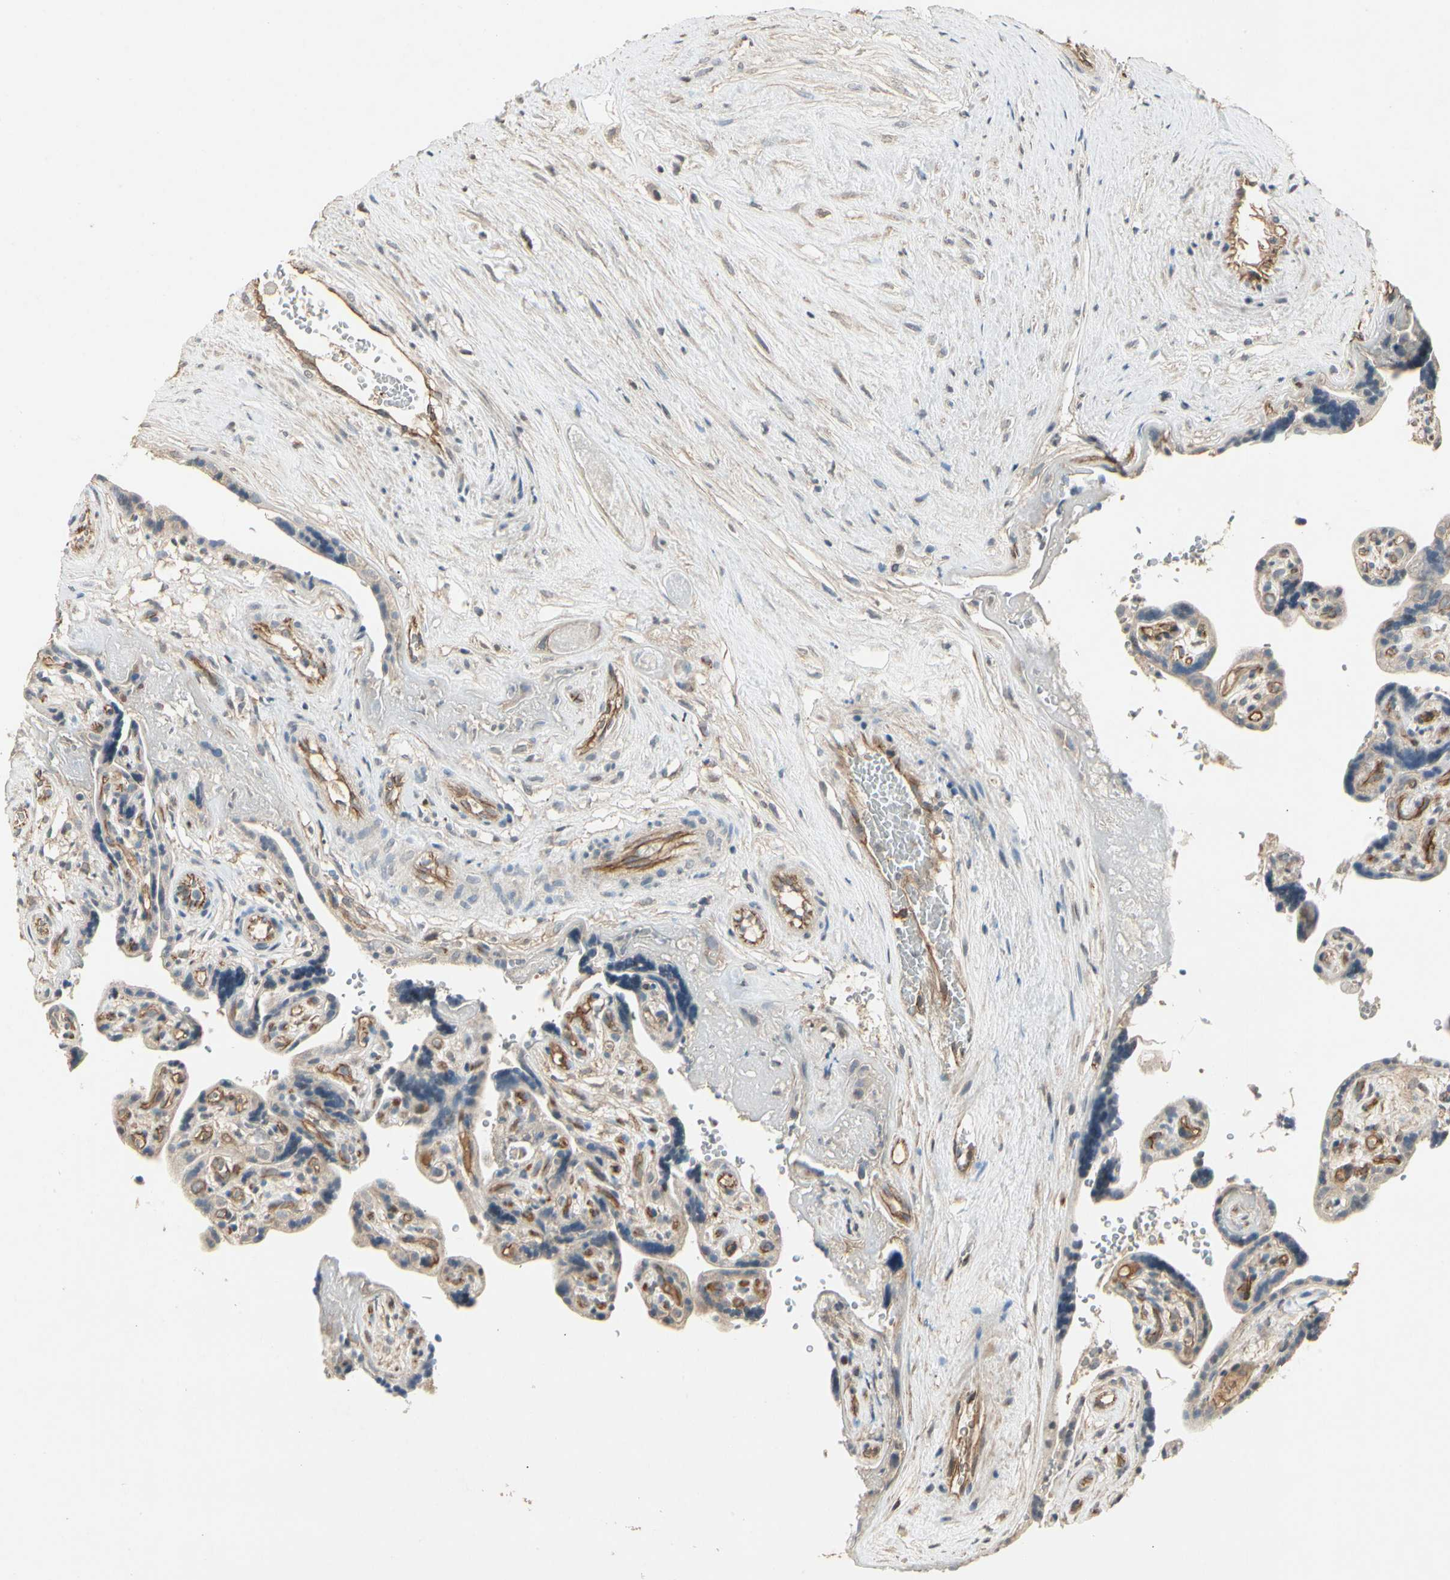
{"staining": {"intensity": "weak", "quantity": "<25%", "location": "cytoplasmic/membranous"}, "tissue": "placenta", "cell_type": "Decidual cells", "image_type": "normal", "snomed": [{"axis": "morphology", "description": "Normal tissue, NOS"}, {"axis": "topography", "description": "Placenta"}], "caption": "DAB immunohistochemical staining of unremarkable placenta demonstrates no significant staining in decidual cells.", "gene": "RNF180", "patient": {"sex": "female", "age": 30}}